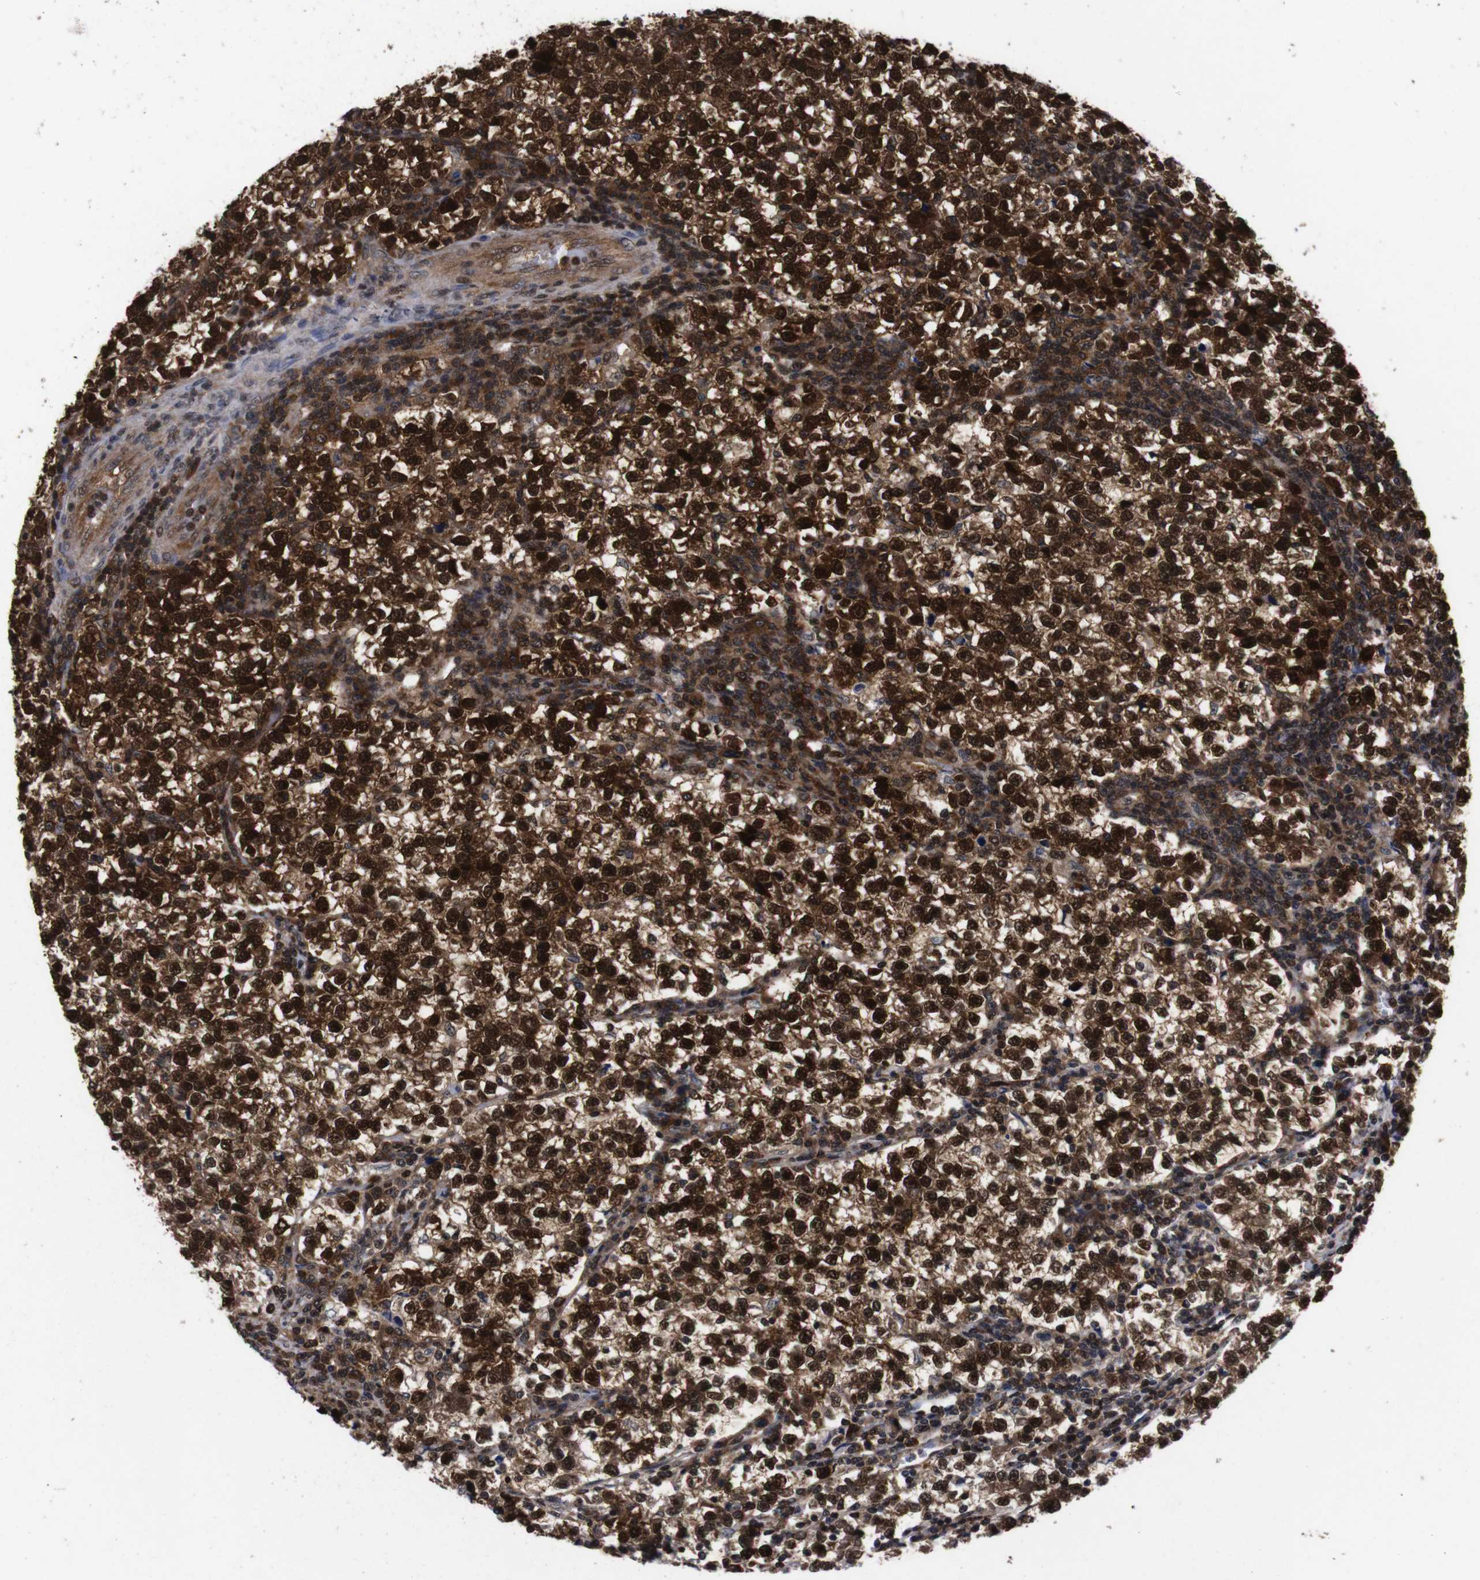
{"staining": {"intensity": "strong", "quantity": ">75%", "location": "cytoplasmic/membranous,nuclear"}, "tissue": "testis cancer", "cell_type": "Tumor cells", "image_type": "cancer", "snomed": [{"axis": "morphology", "description": "Normal tissue, NOS"}, {"axis": "morphology", "description": "Seminoma, NOS"}, {"axis": "topography", "description": "Testis"}], "caption": "Testis cancer was stained to show a protein in brown. There is high levels of strong cytoplasmic/membranous and nuclear staining in approximately >75% of tumor cells. The staining is performed using DAB (3,3'-diaminobenzidine) brown chromogen to label protein expression. The nuclei are counter-stained blue using hematoxylin.", "gene": "UBQLN2", "patient": {"sex": "male", "age": 43}}